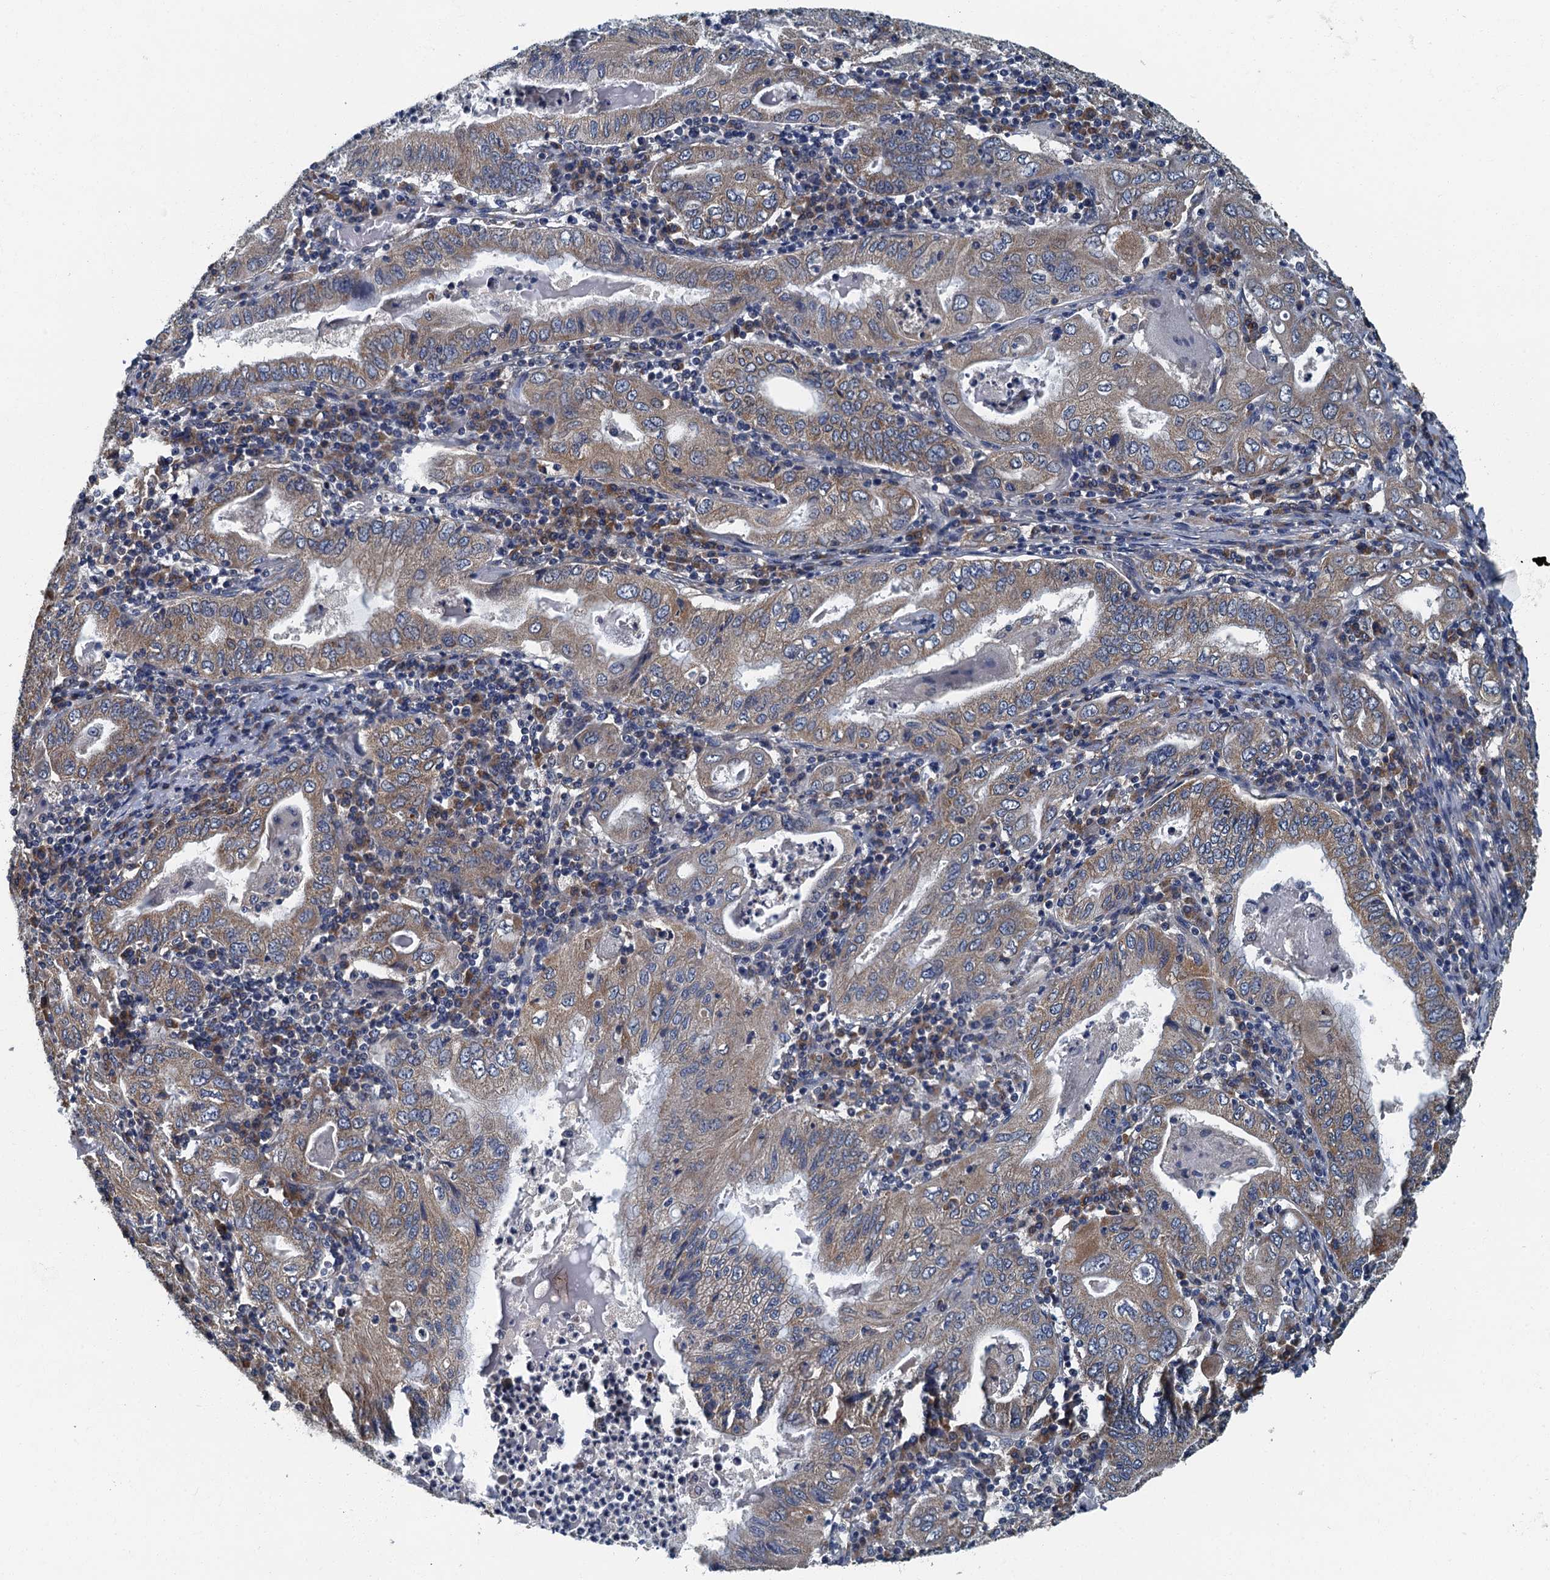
{"staining": {"intensity": "weak", "quantity": ">75%", "location": "cytoplasmic/membranous"}, "tissue": "stomach cancer", "cell_type": "Tumor cells", "image_type": "cancer", "snomed": [{"axis": "morphology", "description": "Normal tissue, NOS"}, {"axis": "morphology", "description": "Adenocarcinoma, NOS"}, {"axis": "topography", "description": "Esophagus"}, {"axis": "topography", "description": "Stomach, upper"}, {"axis": "topography", "description": "Peripheral nerve tissue"}], "caption": "Protein staining of adenocarcinoma (stomach) tissue reveals weak cytoplasmic/membranous positivity in about >75% of tumor cells.", "gene": "DDX49", "patient": {"sex": "male", "age": 62}}